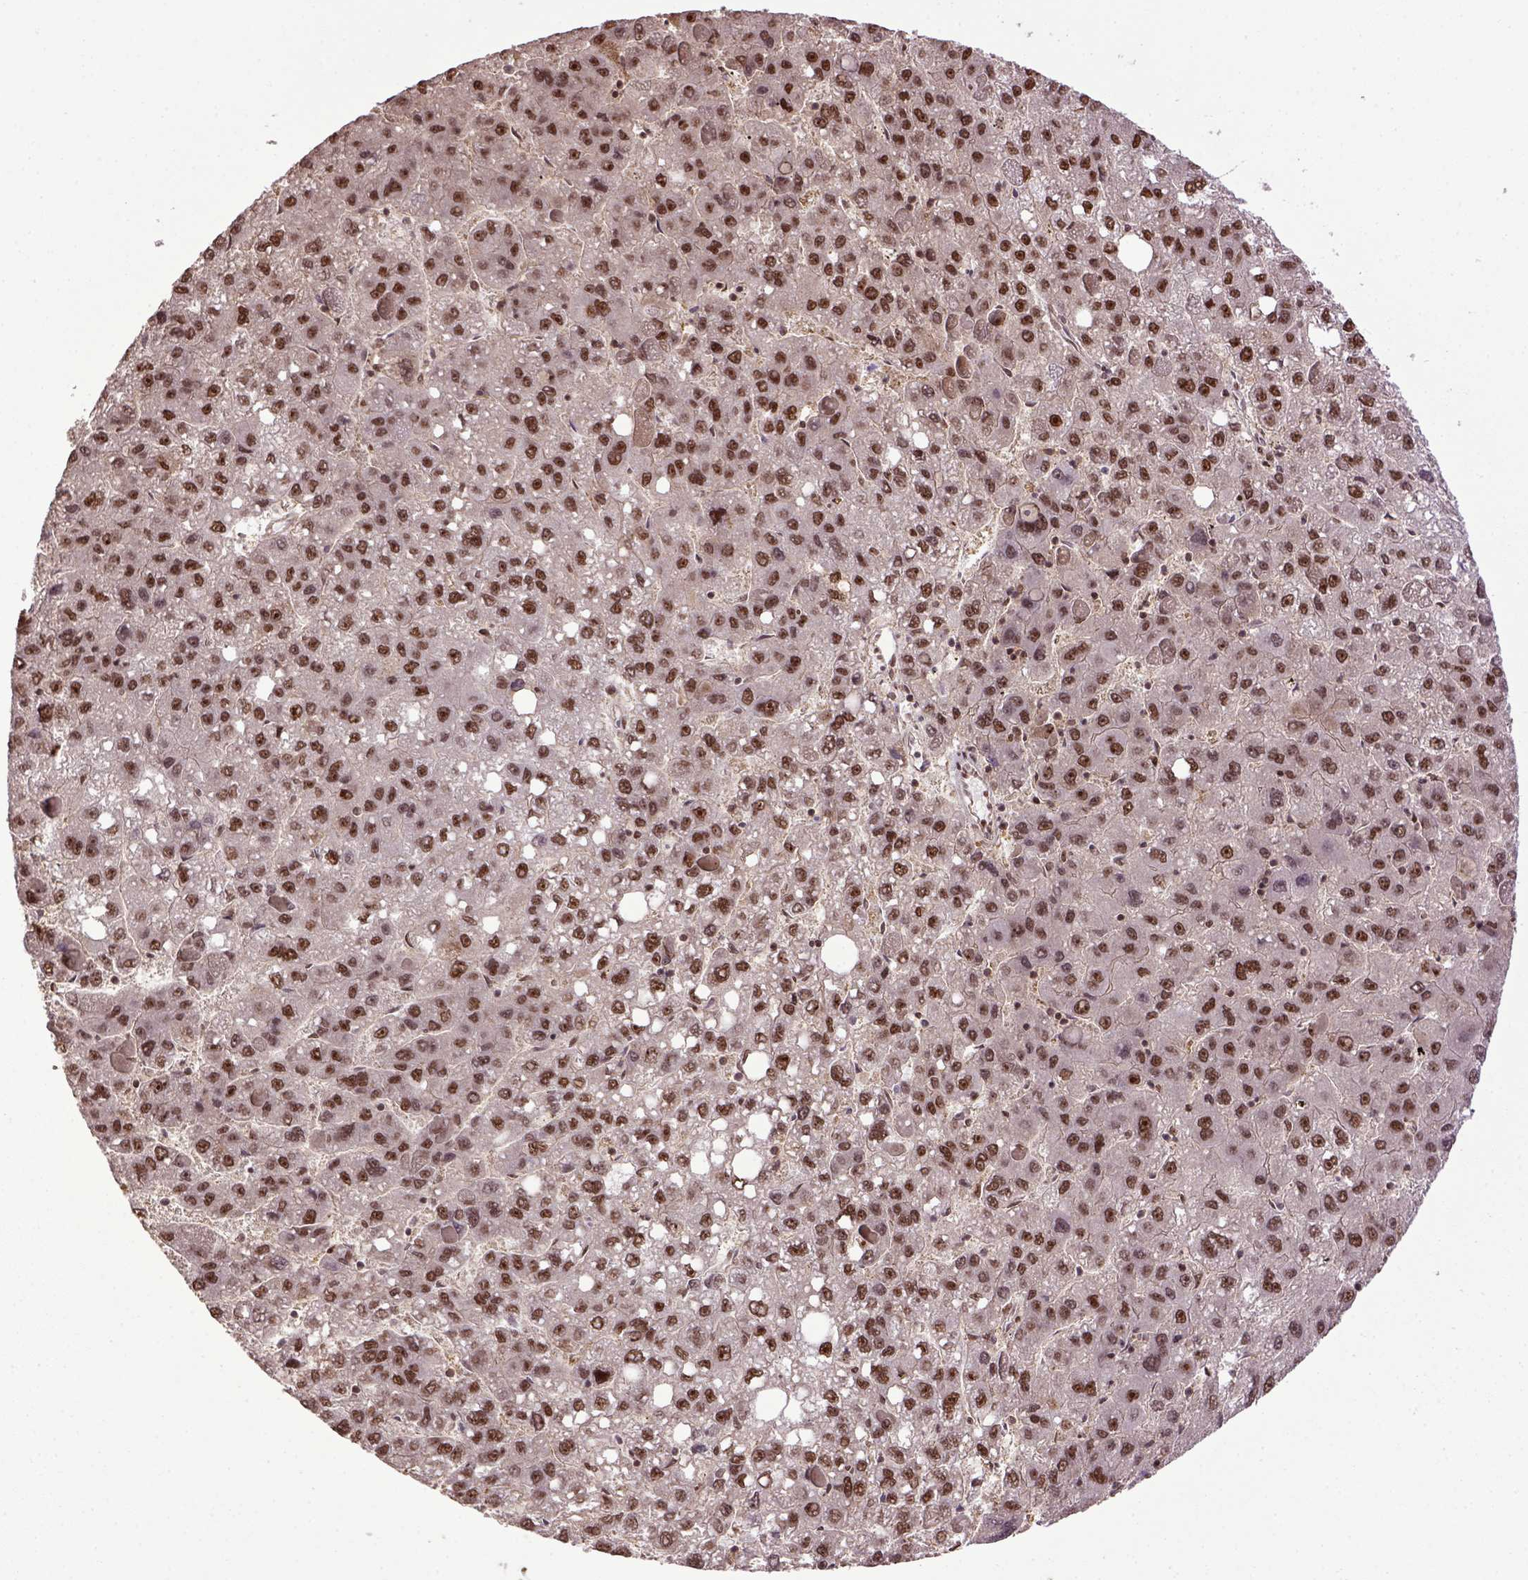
{"staining": {"intensity": "moderate", "quantity": ">75%", "location": "nuclear"}, "tissue": "liver cancer", "cell_type": "Tumor cells", "image_type": "cancer", "snomed": [{"axis": "morphology", "description": "Carcinoma, Hepatocellular, NOS"}, {"axis": "topography", "description": "Liver"}], "caption": "Immunohistochemistry (IHC) histopathology image of neoplastic tissue: human liver cancer (hepatocellular carcinoma) stained using immunohistochemistry (IHC) reveals medium levels of moderate protein expression localized specifically in the nuclear of tumor cells, appearing as a nuclear brown color.", "gene": "PPIG", "patient": {"sex": "female", "age": 82}}